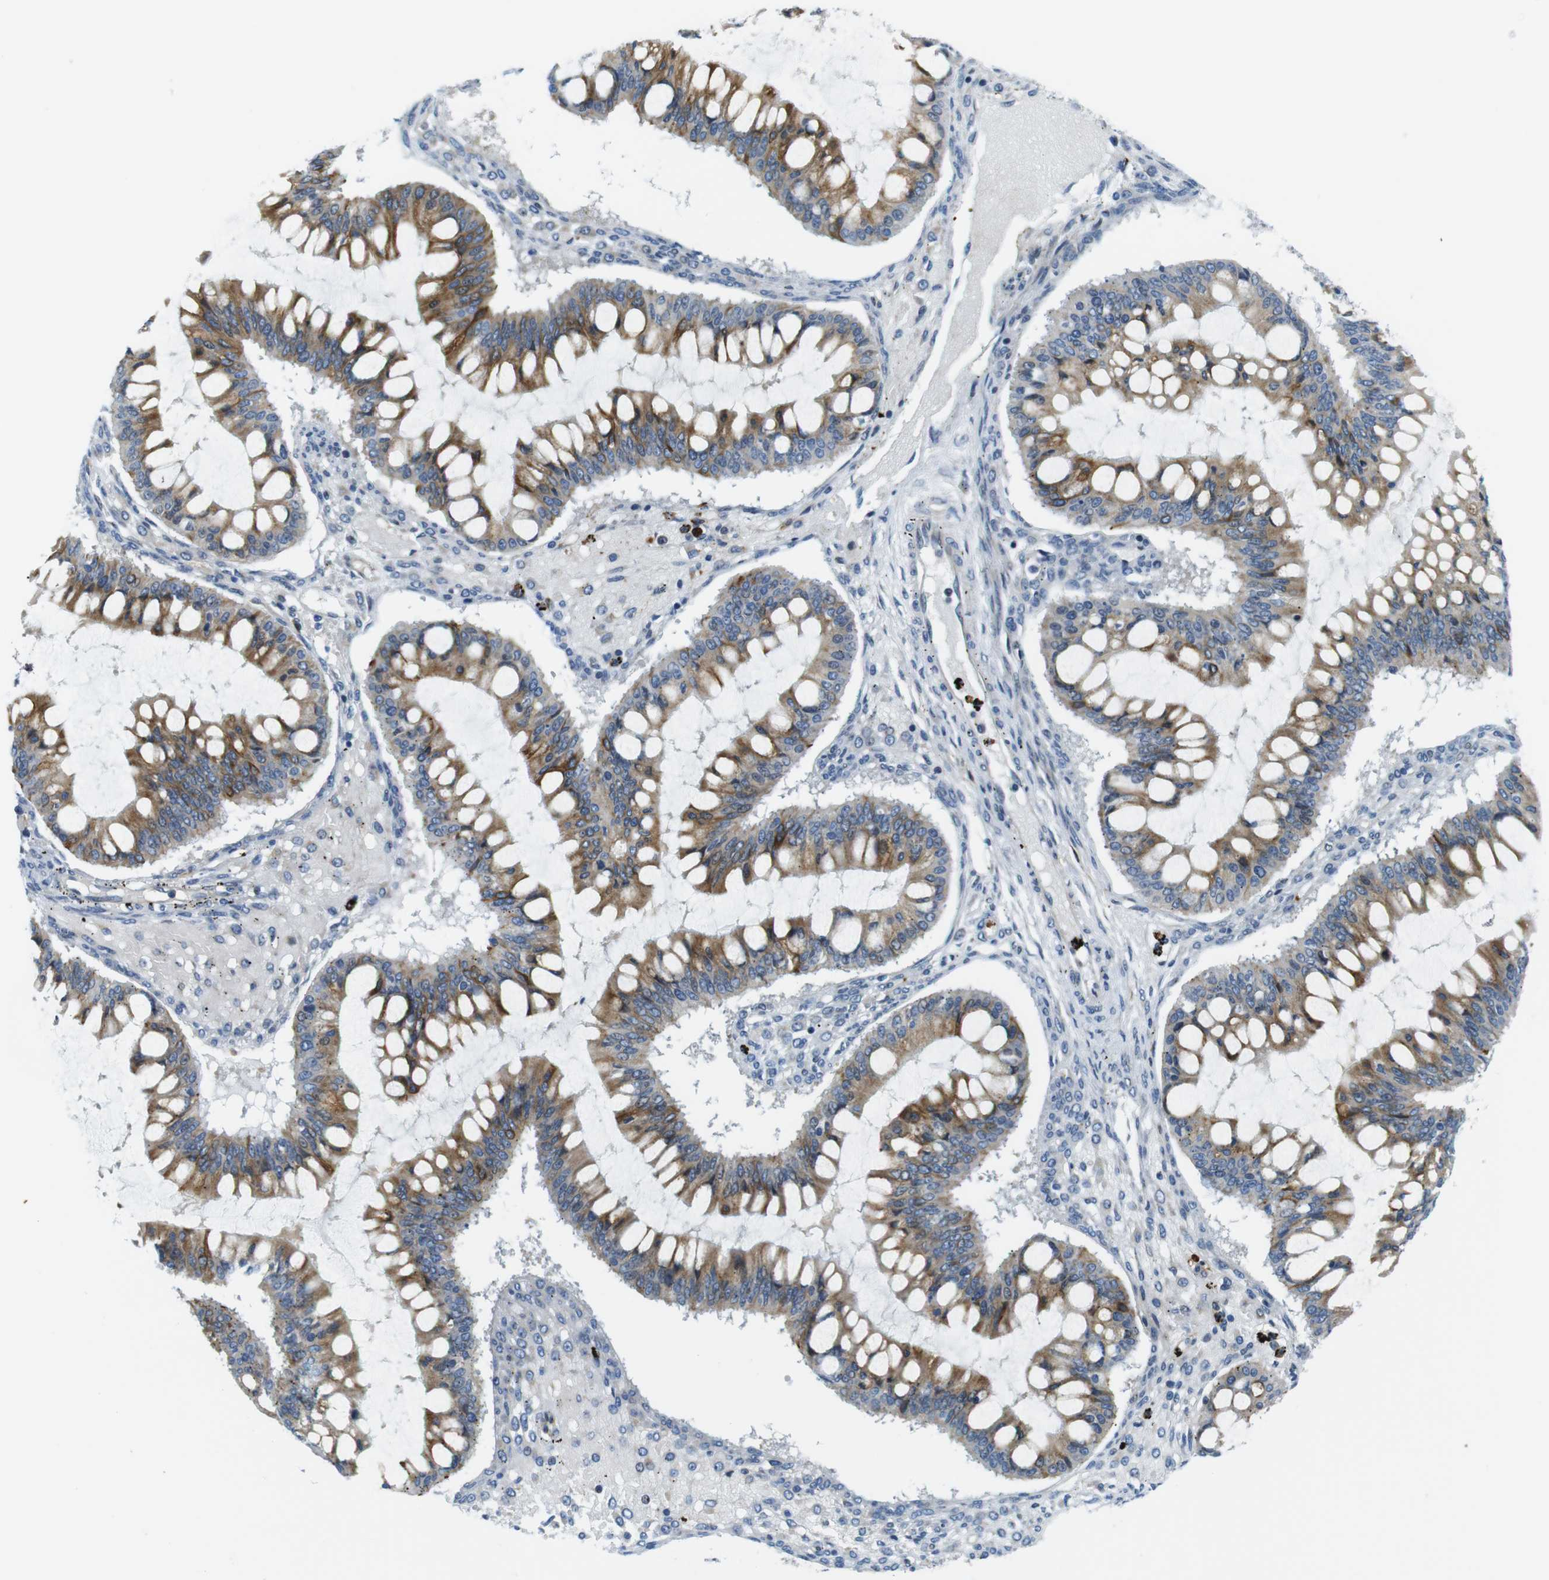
{"staining": {"intensity": "moderate", "quantity": ">75%", "location": "cytoplasmic/membranous"}, "tissue": "ovarian cancer", "cell_type": "Tumor cells", "image_type": "cancer", "snomed": [{"axis": "morphology", "description": "Cystadenocarcinoma, mucinous, NOS"}, {"axis": "topography", "description": "Ovary"}], "caption": "Immunohistochemical staining of ovarian mucinous cystadenocarcinoma reveals moderate cytoplasmic/membranous protein staining in approximately >75% of tumor cells.", "gene": "ZDHHC3", "patient": {"sex": "female", "age": 73}}